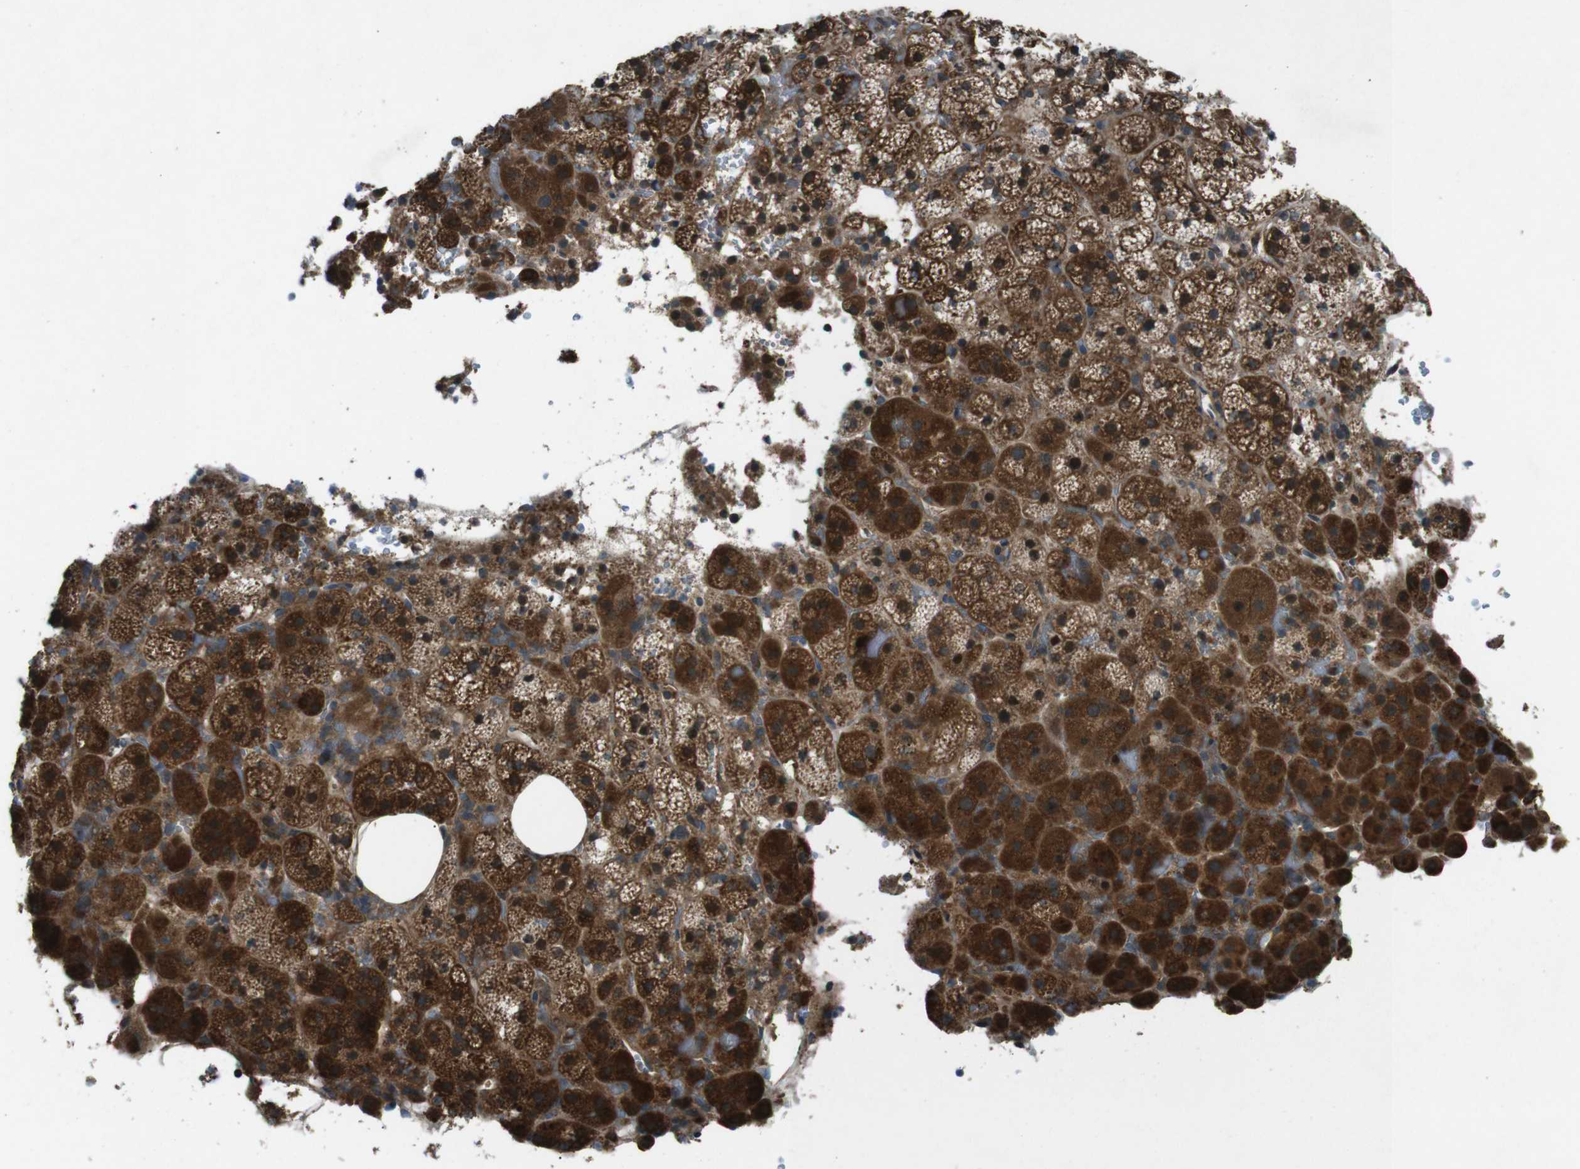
{"staining": {"intensity": "strong", "quantity": ">75%", "location": "cytoplasmic/membranous"}, "tissue": "adrenal gland", "cell_type": "Glandular cells", "image_type": "normal", "snomed": [{"axis": "morphology", "description": "Normal tissue, NOS"}, {"axis": "topography", "description": "Adrenal gland"}], "caption": "IHC staining of benign adrenal gland, which shows high levels of strong cytoplasmic/membranous positivity in about >75% of glandular cells indicating strong cytoplasmic/membranous protein staining. The staining was performed using DAB (3,3'-diaminobenzidine) (brown) for protein detection and nuclei were counterstained in hematoxylin (blue).", "gene": "SLC27A4", "patient": {"sex": "female", "age": 59}}